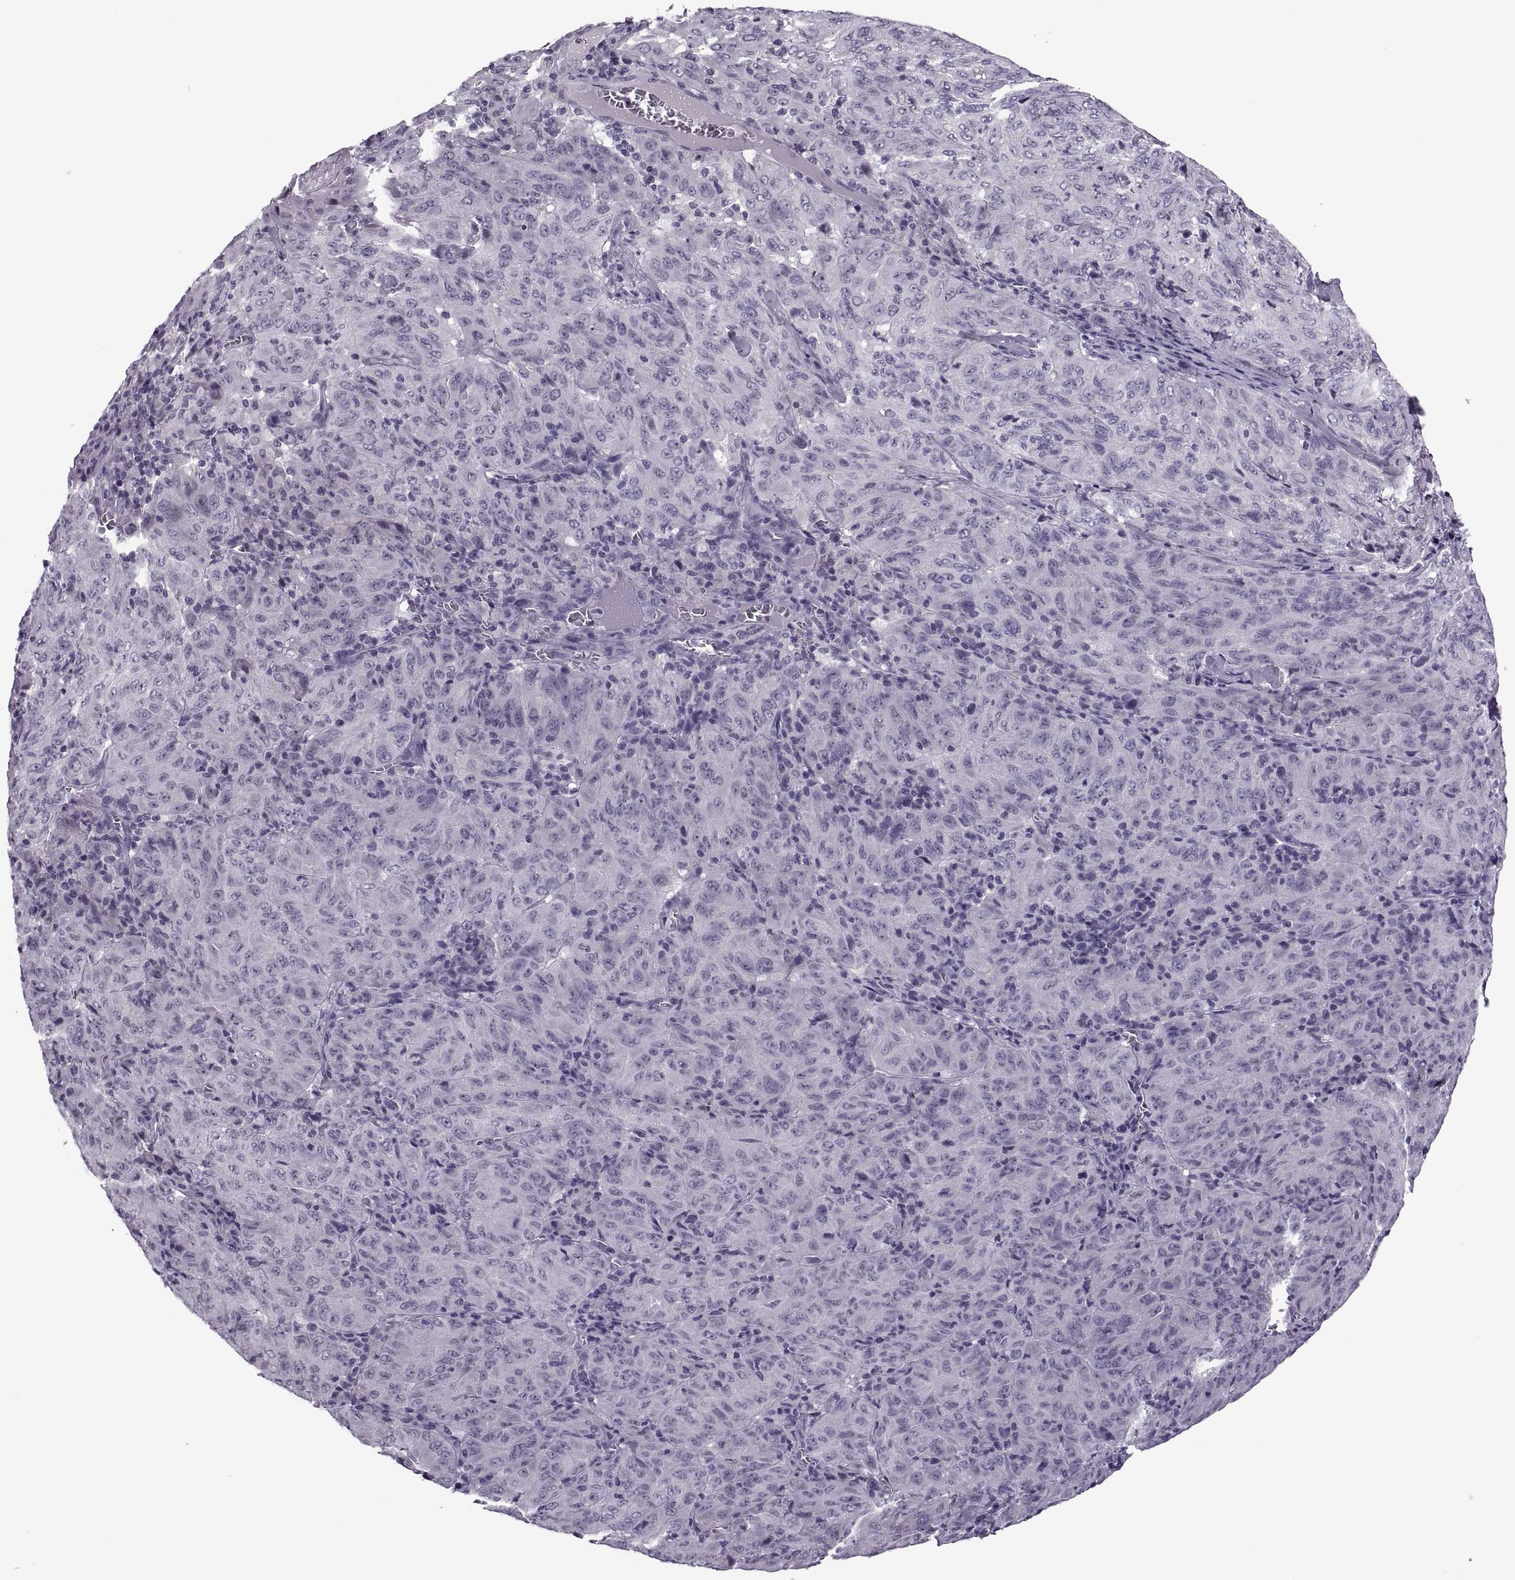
{"staining": {"intensity": "negative", "quantity": "none", "location": "none"}, "tissue": "pancreatic cancer", "cell_type": "Tumor cells", "image_type": "cancer", "snomed": [{"axis": "morphology", "description": "Adenocarcinoma, NOS"}, {"axis": "topography", "description": "Pancreas"}], "caption": "IHC image of neoplastic tissue: pancreatic adenocarcinoma stained with DAB (3,3'-diaminobenzidine) shows no significant protein staining in tumor cells.", "gene": "SYNGR4", "patient": {"sex": "male", "age": 63}}